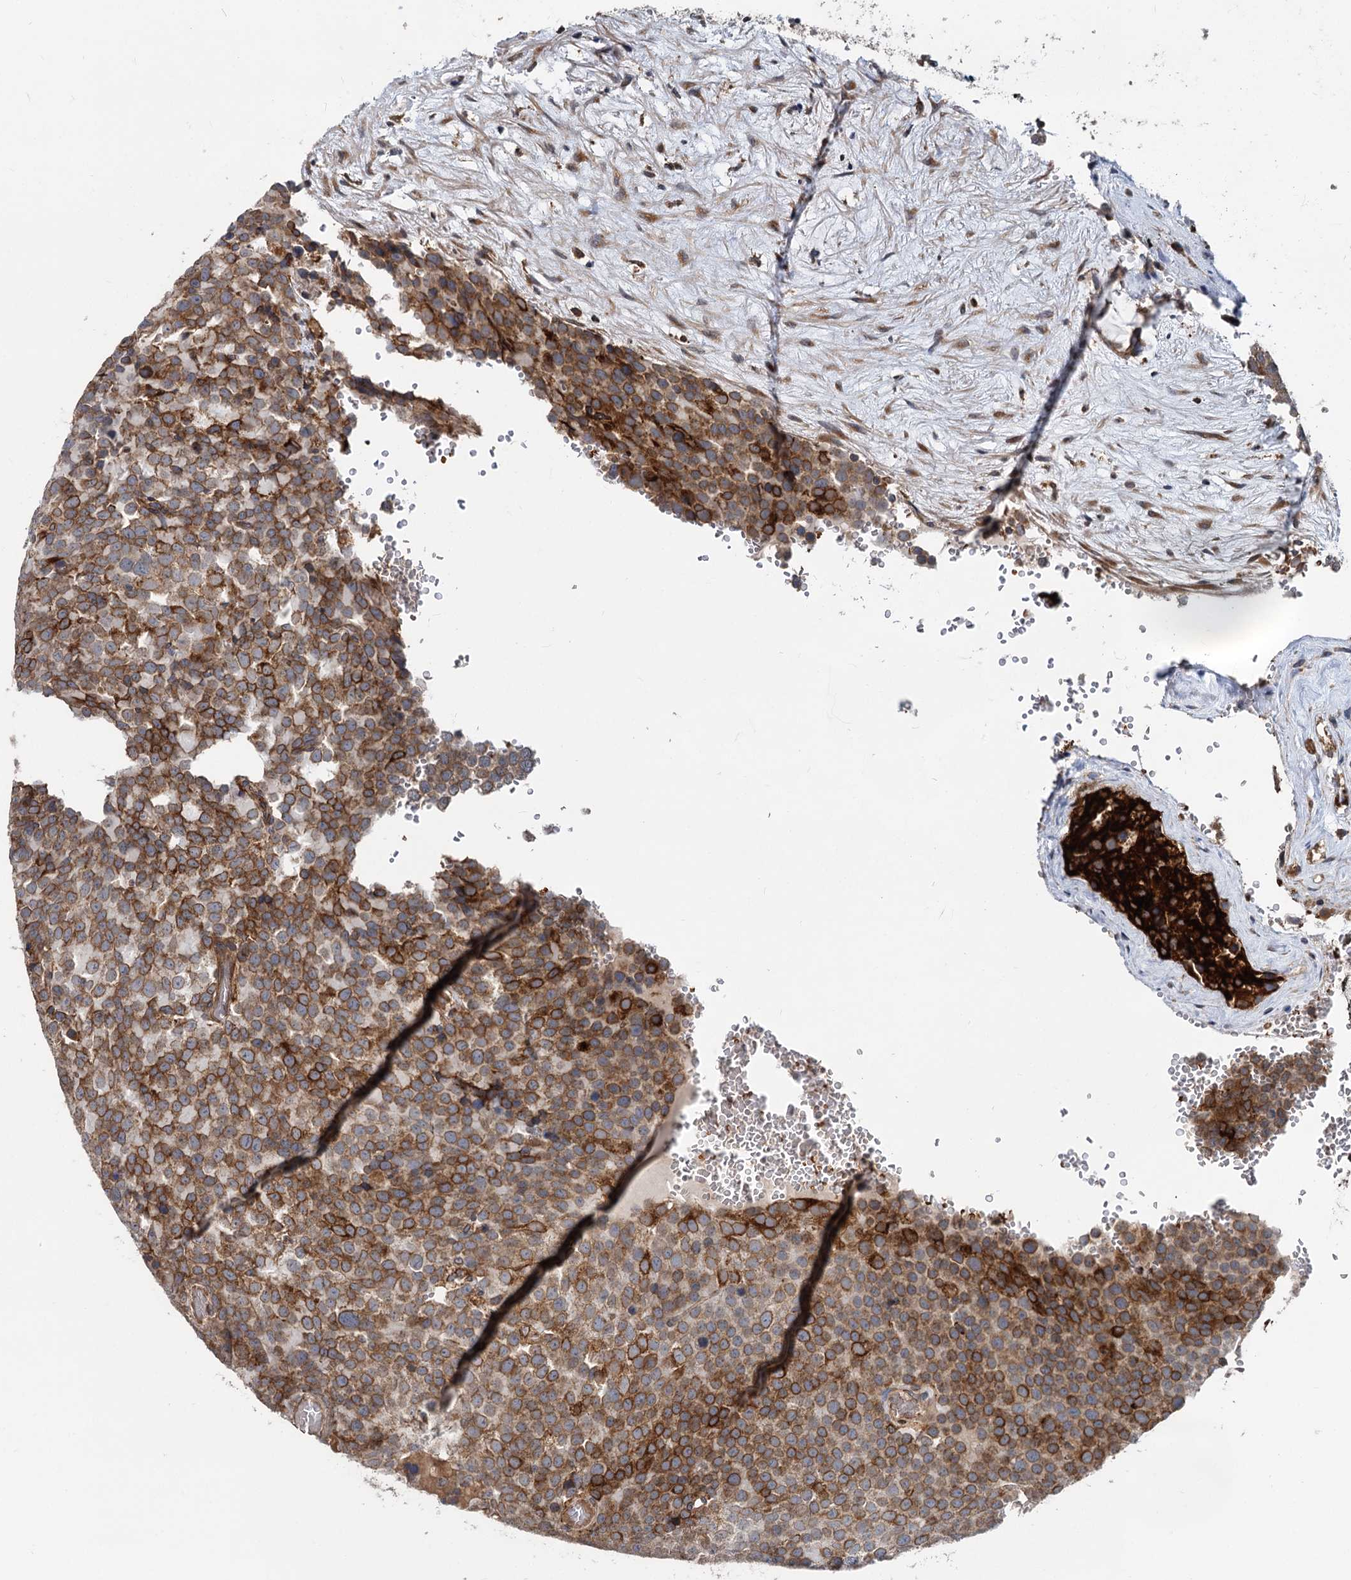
{"staining": {"intensity": "strong", "quantity": ">75%", "location": "cytoplasmic/membranous"}, "tissue": "testis cancer", "cell_type": "Tumor cells", "image_type": "cancer", "snomed": [{"axis": "morphology", "description": "Seminoma, NOS"}, {"axis": "topography", "description": "Testis"}], "caption": "Immunohistochemistry (DAB (3,3'-diaminobenzidine)) staining of testis cancer exhibits strong cytoplasmic/membranous protein expression in approximately >75% of tumor cells. Nuclei are stained in blue.", "gene": "STIM1", "patient": {"sex": "male", "age": 71}}